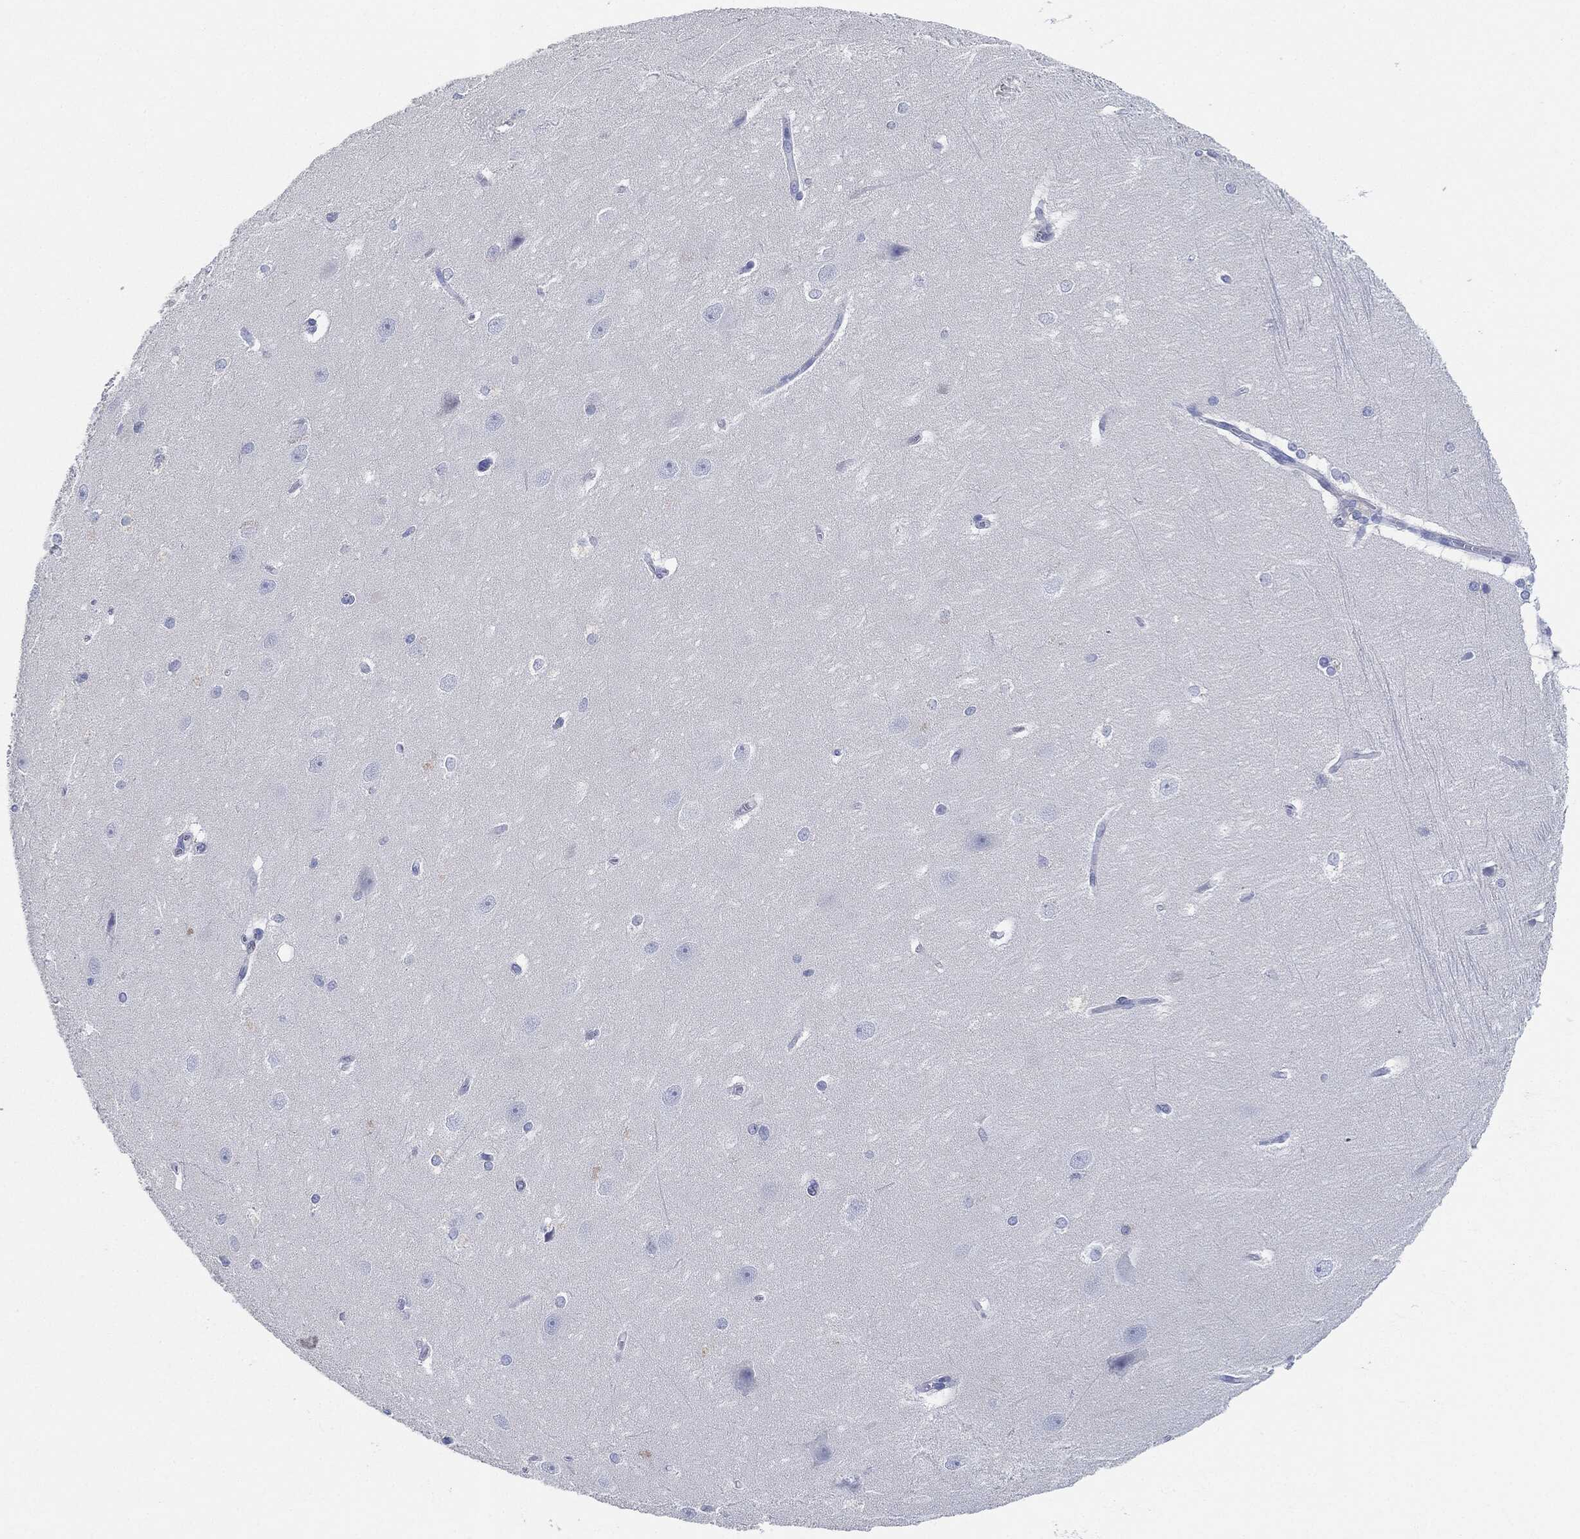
{"staining": {"intensity": "negative", "quantity": "none", "location": "none"}, "tissue": "hippocampus", "cell_type": "Glial cells", "image_type": "normal", "snomed": [{"axis": "morphology", "description": "Normal tissue, NOS"}, {"axis": "topography", "description": "Cerebral cortex"}, {"axis": "topography", "description": "Hippocampus"}], "caption": "Immunohistochemistry of normal hippocampus shows no positivity in glial cells. (Brightfield microscopy of DAB immunohistochemistry (IHC) at high magnification).", "gene": "AFP", "patient": {"sex": "female", "age": 19}}